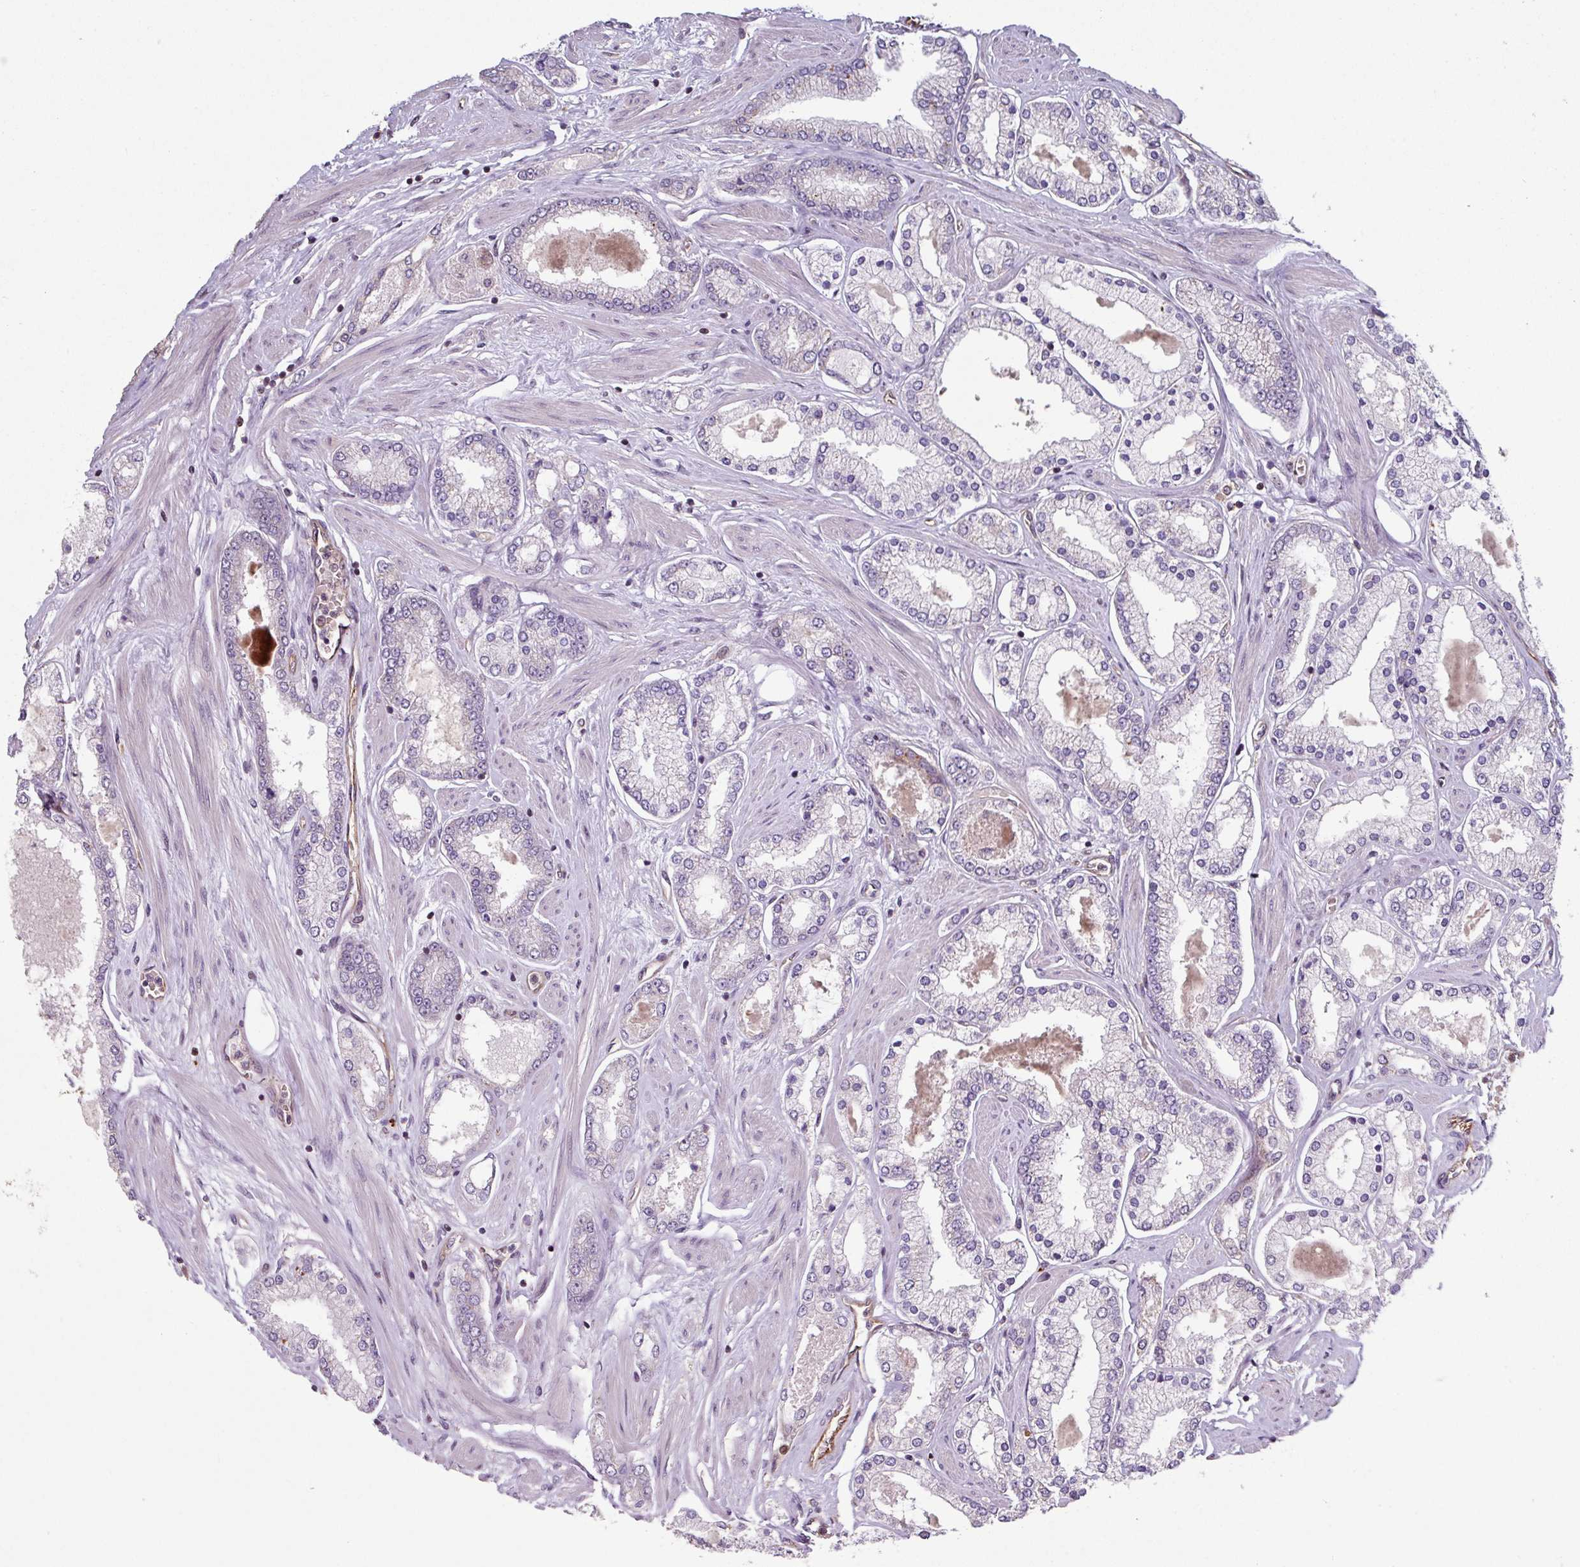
{"staining": {"intensity": "negative", "quantity": "none", "location": "none"}, "tissue": "prostate cancer", "cell_type": "Tumor cells", "image_type": "cancer", "snomed": [{"axis": "morphology", "description": "Adenocarcinoma, Low grade"}, {"axis": "topography", "description": "Prostate"}], "caption": "DAB immunohistochemical staining of human prostate cancer (low-grade adenocarcinoma) exhibits no significant positivity in tumor cells. Brightfield microscopy of immunohistochemistry stained with DAB (3,3'-diaminobenzidine) (brown) and hematoxylin (blue), captured at high magnification.", "gene": "ANO9", "patient": {"sex": "male", "age": 42}}